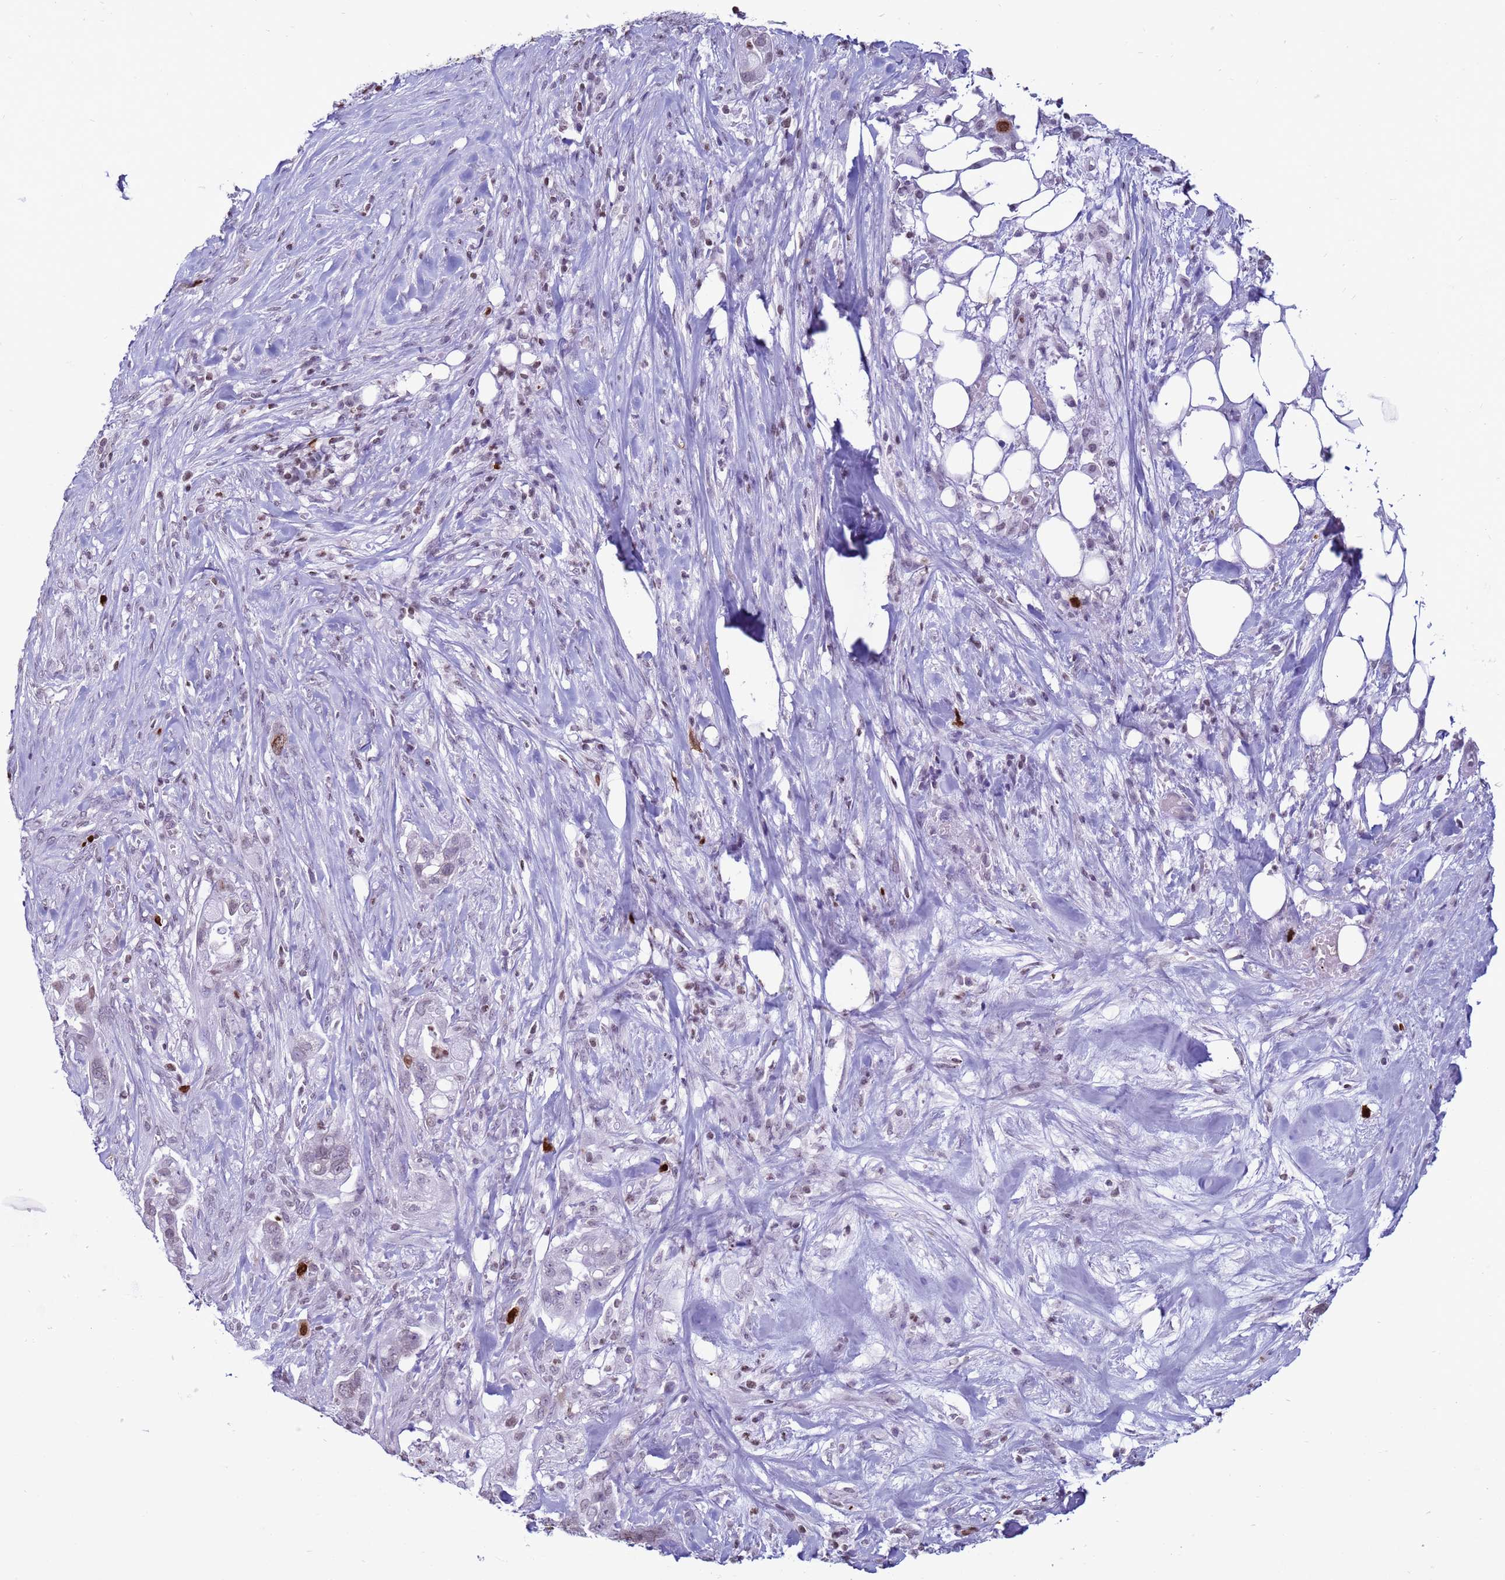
{"staining": {"intensity": "strong", "quantity": "<25%", "location": "nuclear"}, "tissue": "pancreatic cancer", "cell_type": "Tumor cells", "image_type": "cancer", "snomed": [{"axis": "morphology", "description": "Adenocarcinoma, NOS"}, {"axis": "topography", "description": "Pancreas"}], "caption": "Brown immunohistochemical staining in human pancreatic adenocarcinoma demonstrates strong nuclear expression in about <25% of tumor cells. Using DAB (3,3'-diaminobenzidine) (brown) and hematoxylin (blue) stains, captured at high magnification using brightfield microscopy.", "gene": "H4C8", "patient": {"sex": "male", "age": 44}}